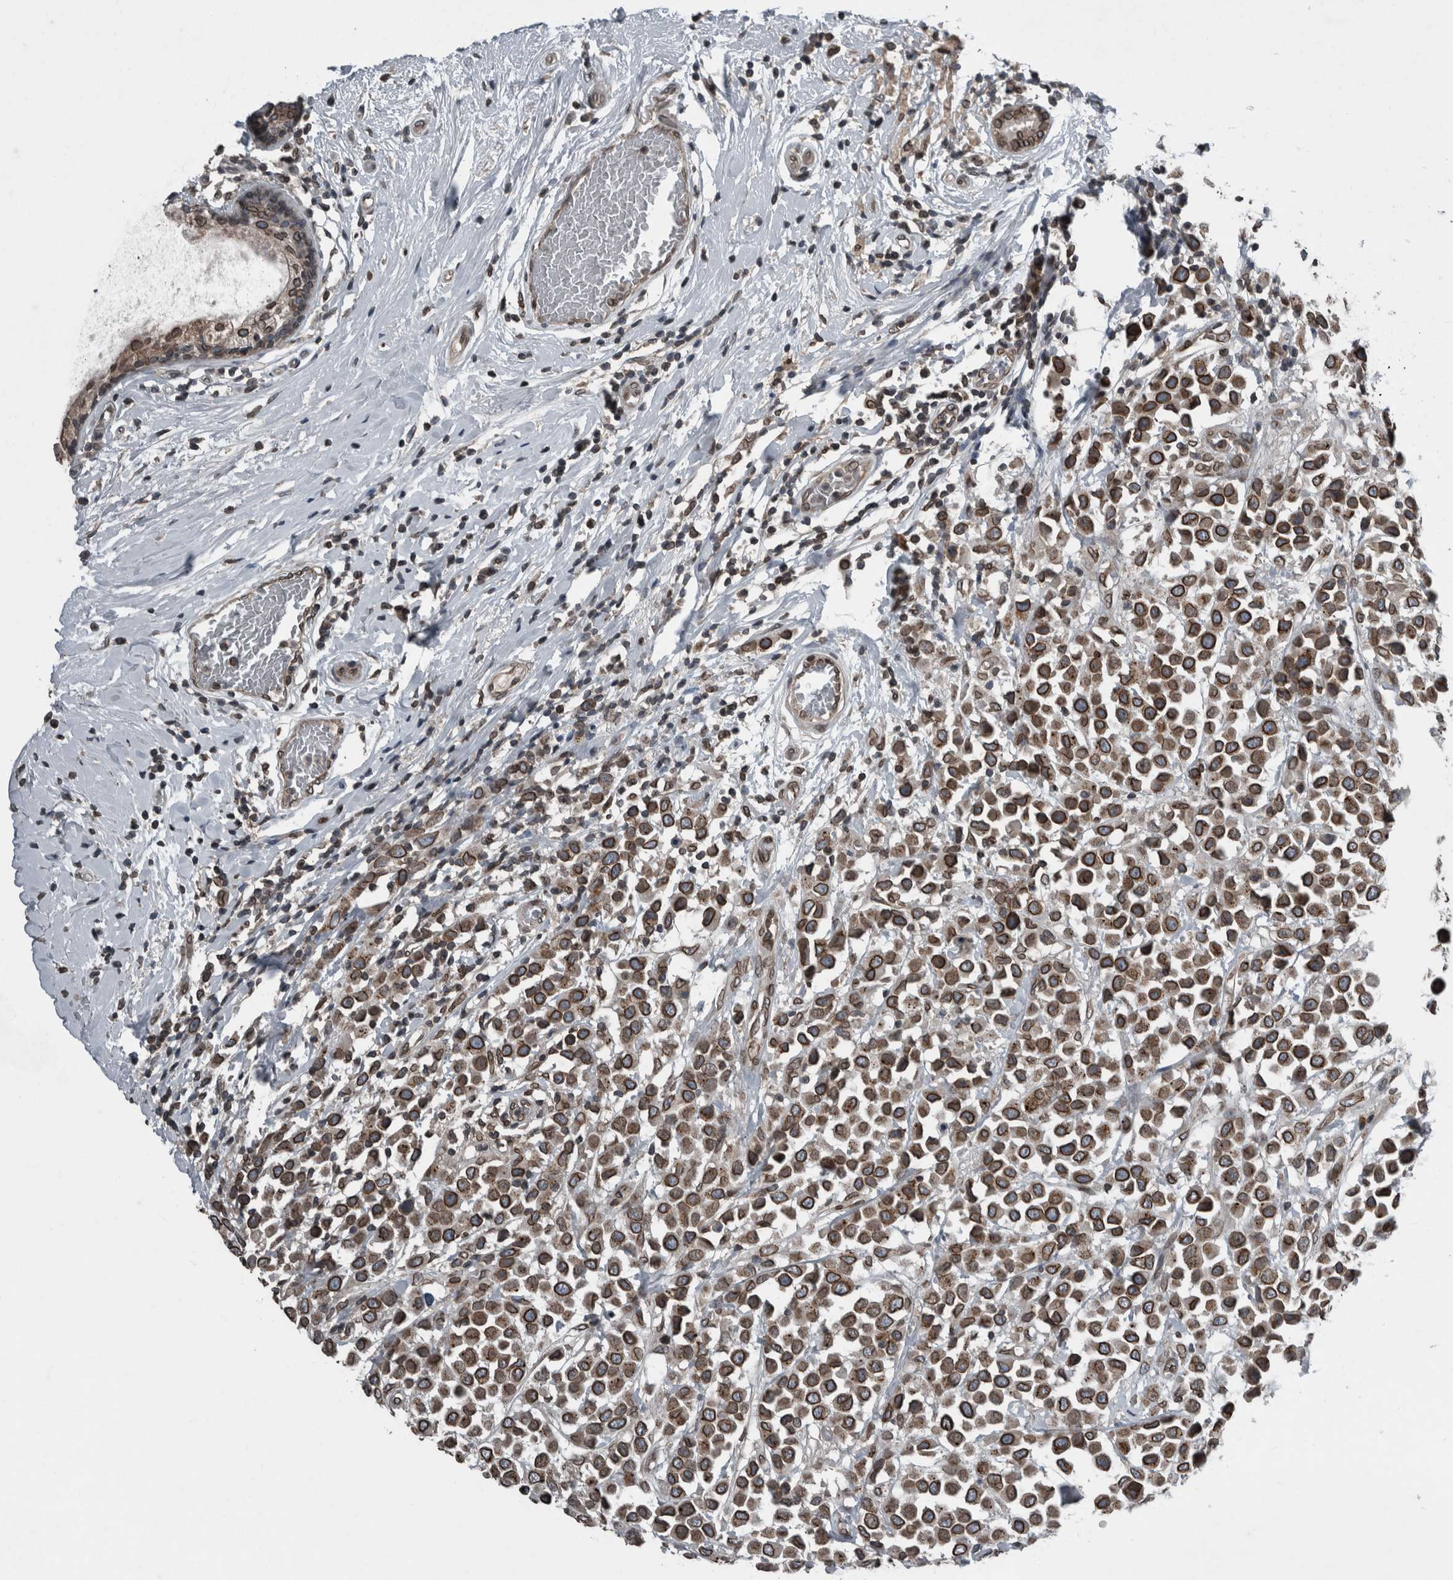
{"staining": {"intensity": "strong", "quantity": ">75%", "location": "cytoplasmic/membranous,nuclear"}, "tissue": "breast cancer", "cell_type": "Tumor cells", "image_type": "cancer", "snomed": [{"axis": "morphology", "description": "Duct carcinoma"}, {"axis": "topography", "description": "Breast"}], "caption": "DAB immunohistochemical staining of human breast cancer (infiltrating ductal carcinoma) demonstrates strong cytoplasmic/membranous and nuclear protein expression in approximately >75% of tumor cells. Using DAB (brown) and hematoxylin (blue) stains, captured at high magnification using brightfield microscopy.", "gene": "RANBP2", "patient": {"sex": "female", "age": 61}}